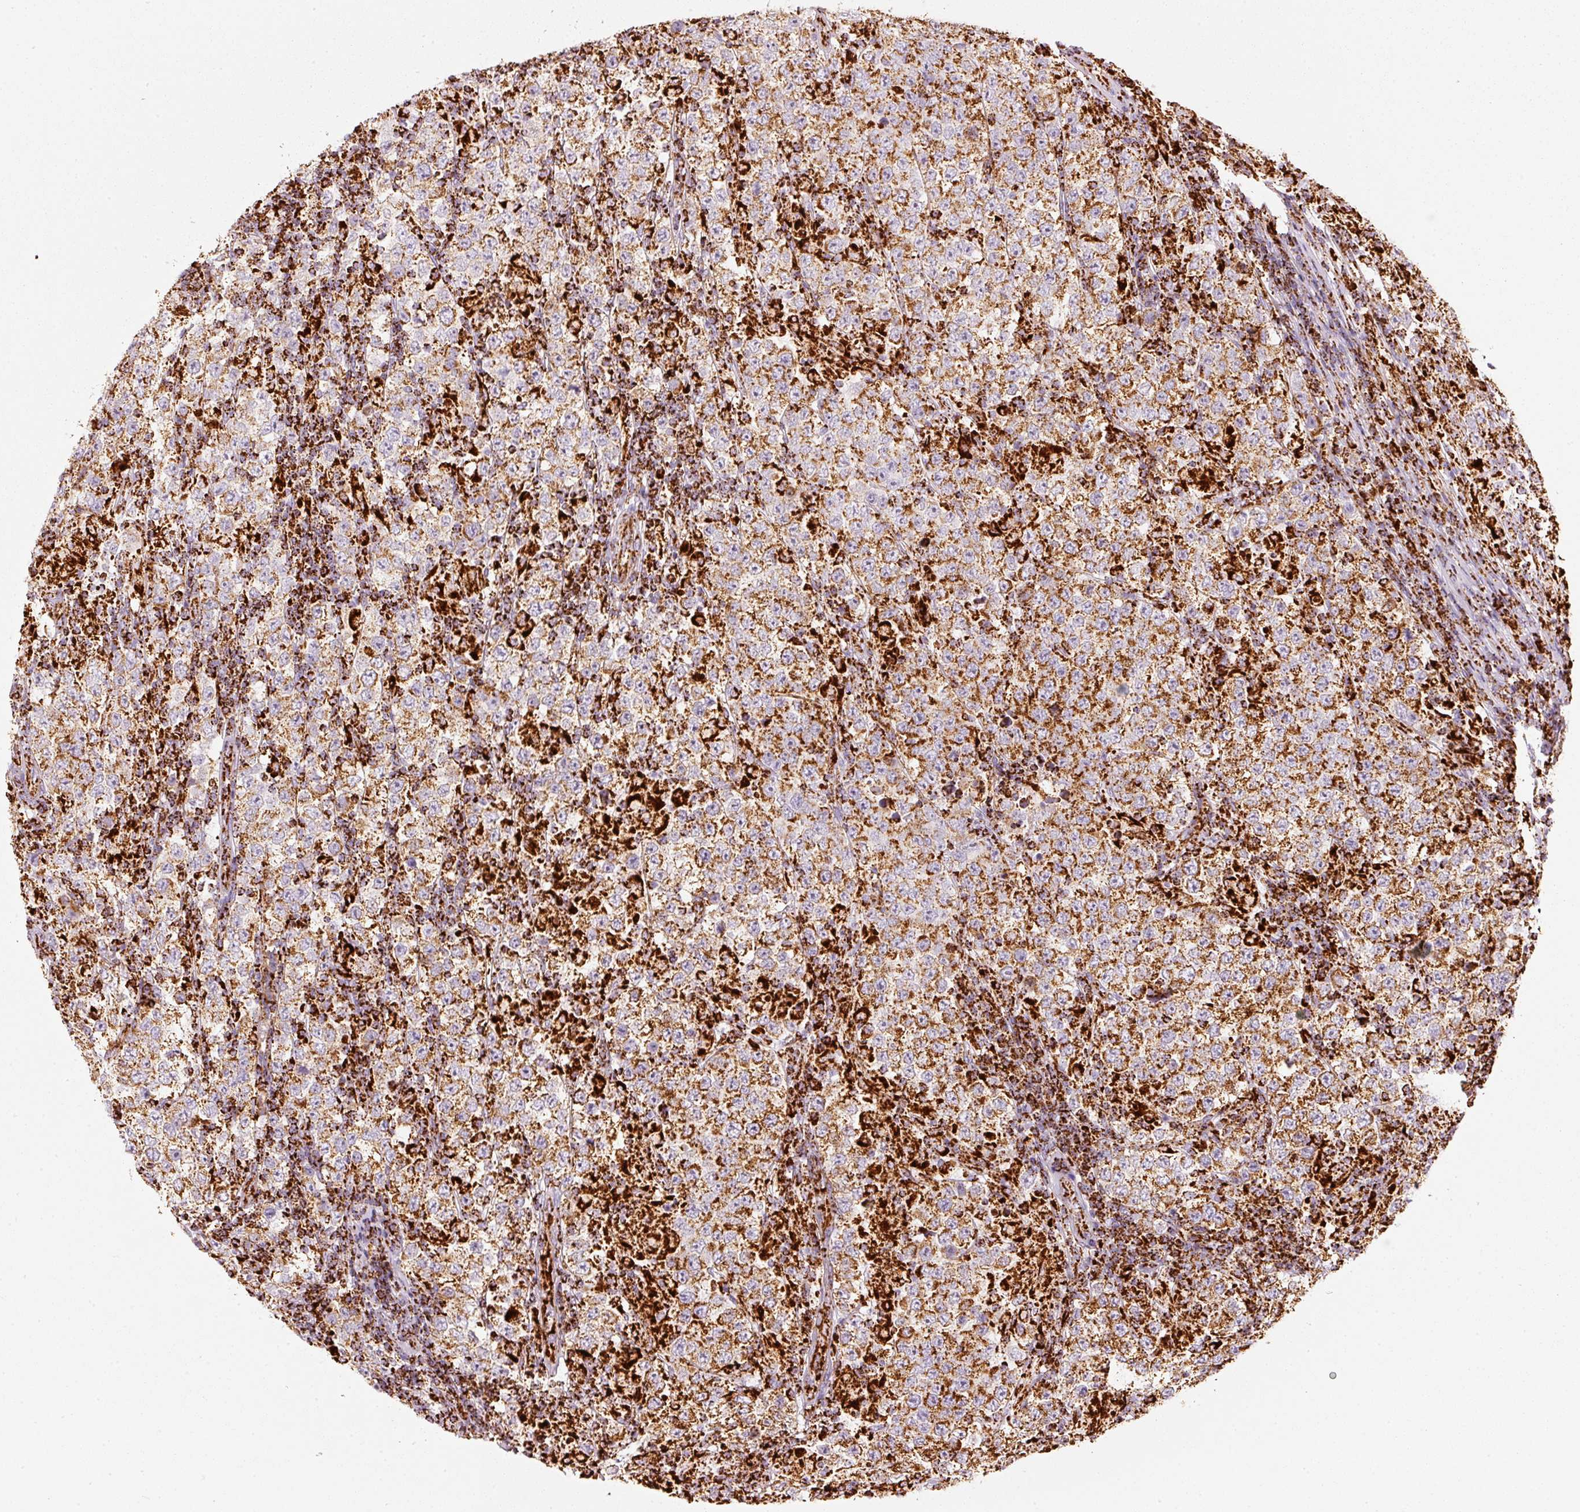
{"staining": {"intensity": "strong", "quantity": ">75%", "location": "cytoplasmic/membranous"}, "tissue": "testis cancer", "cell_type": "Tumor cells", "image_type": "cancer", "snomed": [{"axis": "morphology", "description": "Normal tissue, NOS"}, {"axis": "morphology", "description": "Urothelial carcinoma, High grade"}, {"axis": "morphology", "description": "Seminoma, NOS"}, {"axis": "morphology", "description": "Carcinoma, Embryonal, NOS"}, {"axis": "topography", "description": "Urinary bladder"}, {"axis": "topography", "description": "Testis"}], "caption": "An image of seminoma (testis) stained for a protein reveals strong cytoplasmic/membranous brown staining in tumor cells.", "gene": "MT-CO2", "patient": {"sex": "male", "age": 41}}